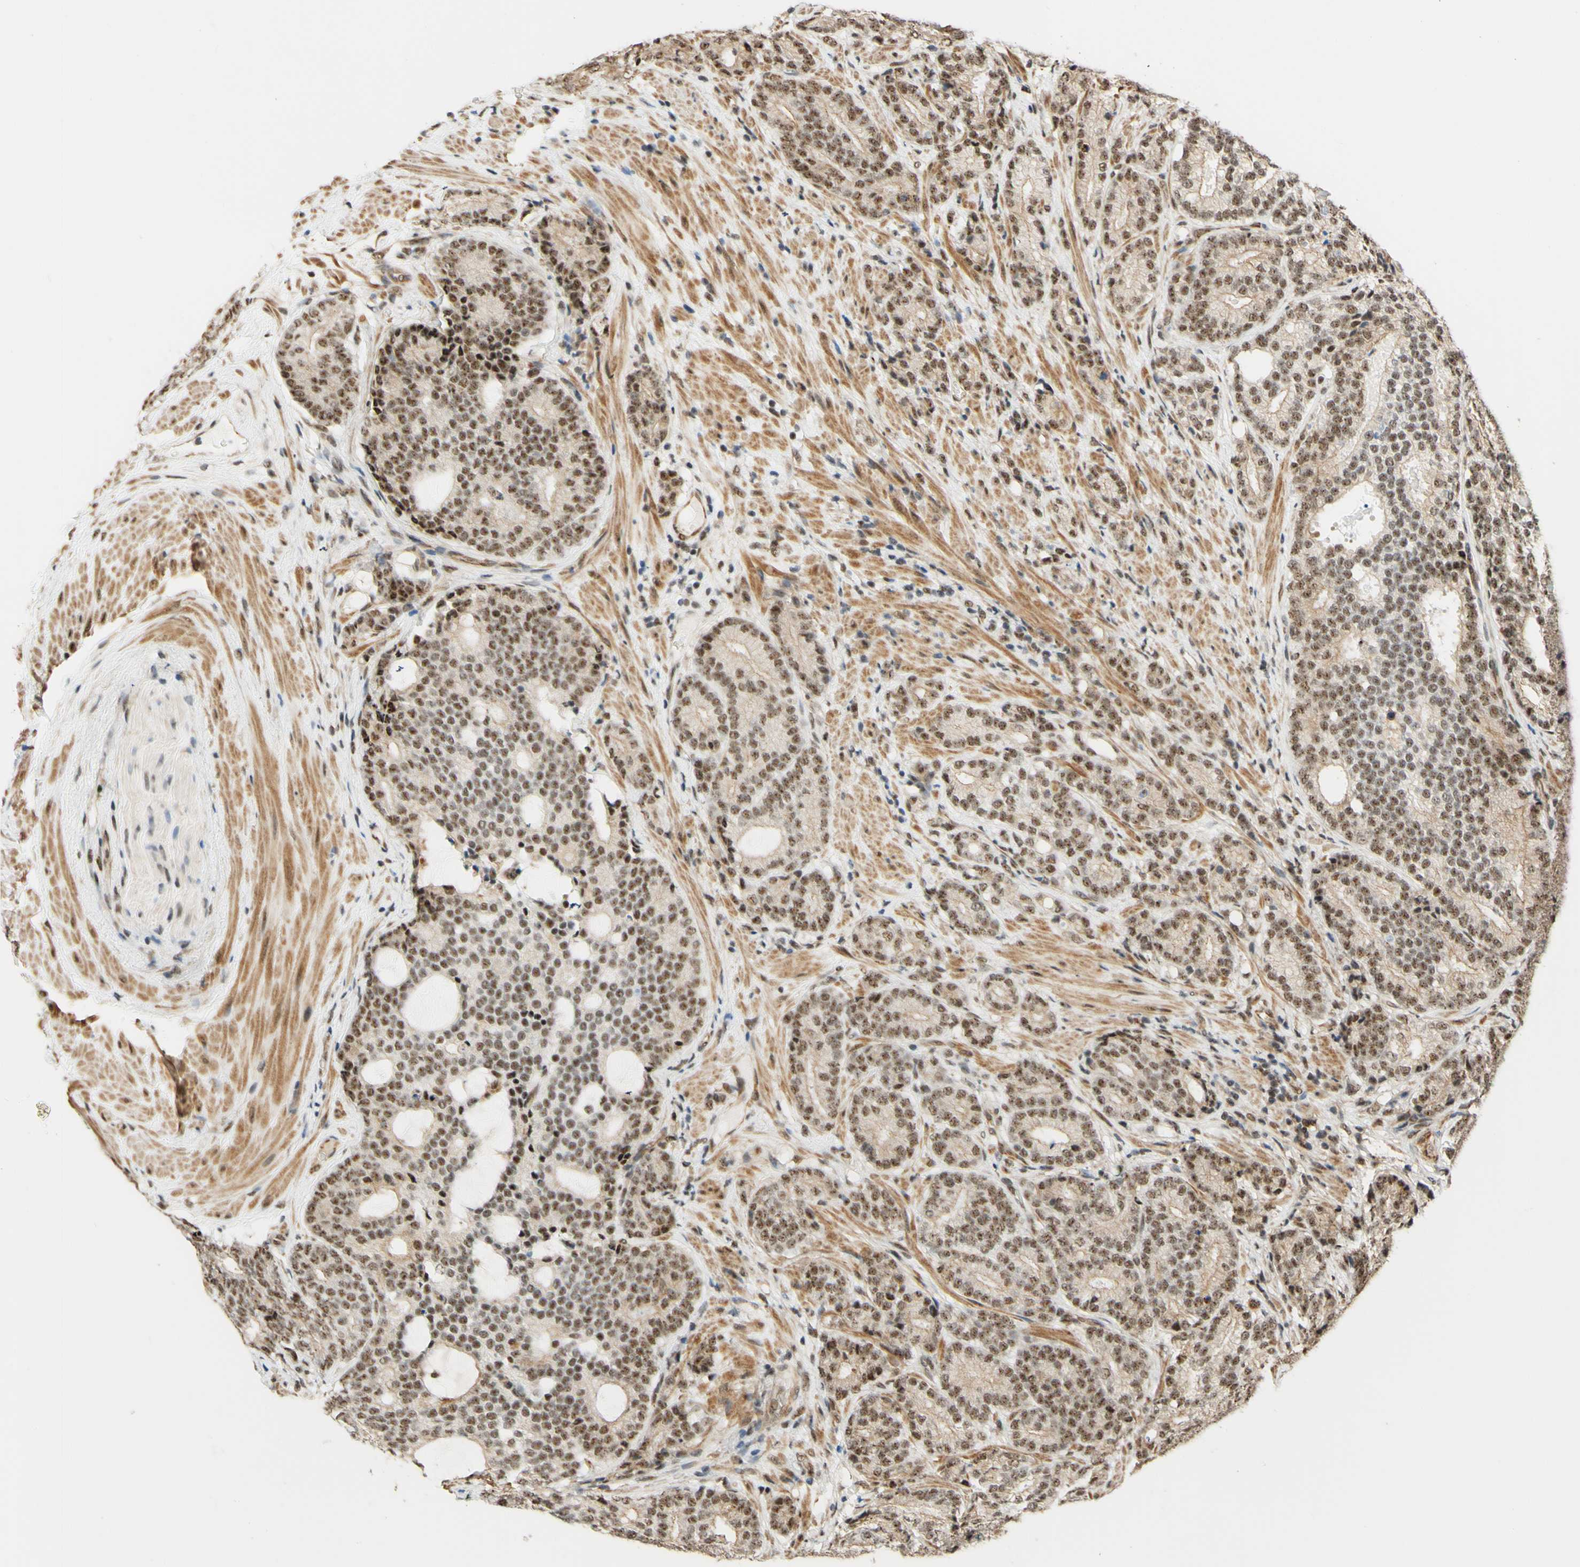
{"staining": {"intensity": "moderate", "quantity": ">75%", "location": "nuclear"}, "tissue": "prostate cancer", "cell_type": "Tumor cells", "image_type": "cancer", "snomed": [{"axis": "morphology", "description": "Adenocarcinoma, High grade"}, {"axis": "topography", "description": "Prostate"}], "caption": "This image exhibits prostate adenocarcinoma (high-grade) stained with immunohistochemistry to label a protein in brown. The nuclear of tumor cells show moderate positivity for the protein. Nuclei are counter-stained blue.", "gene": "SAP18", "patient": {"sex": "male", "age": 61}}